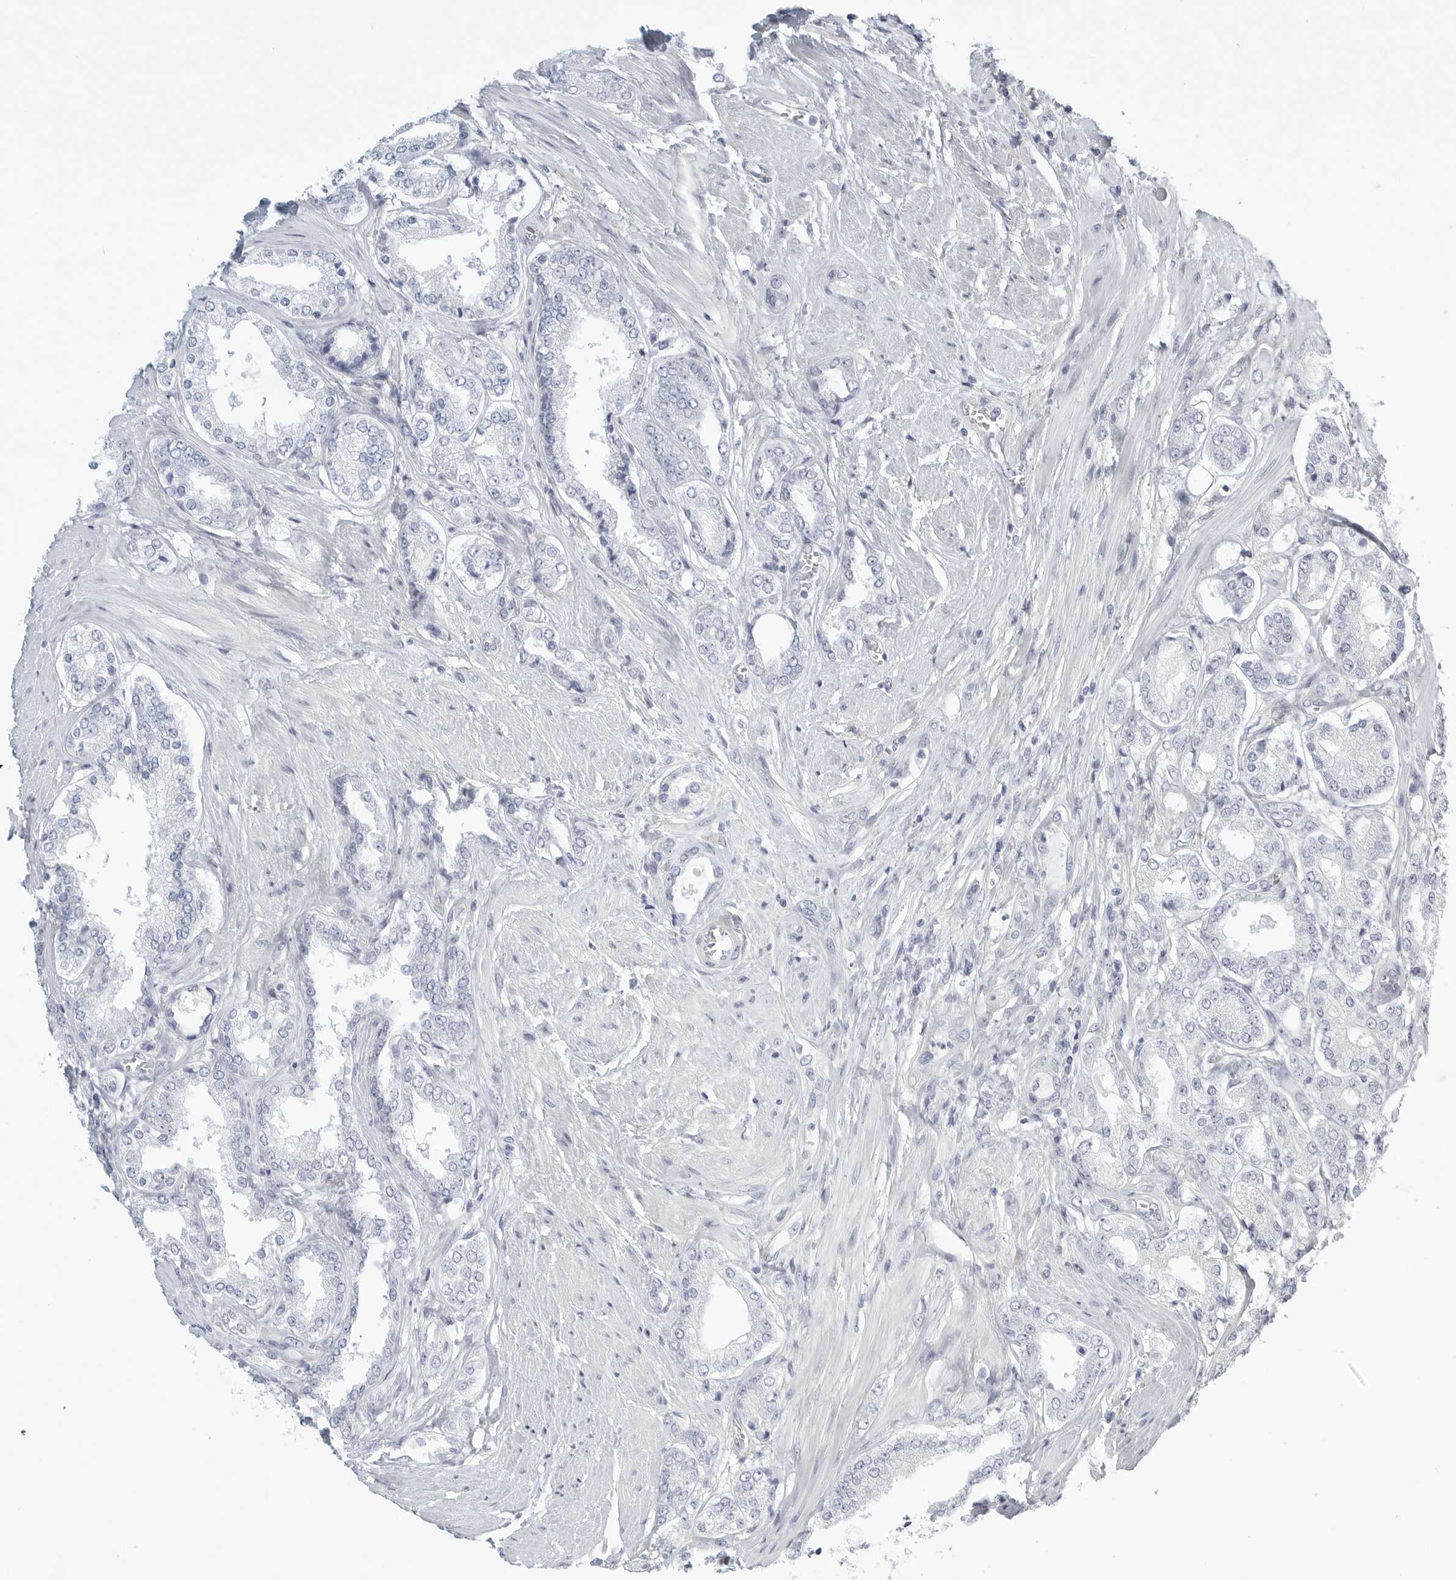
{"staining": {"intensity": "negative", "quantity": "none", "location": "none"}, "tissue": "prostate cancer", "cell_type": "Tumor cells", "image_type": "cancer", "snomed": [{"axis": "morphology", "description": "Adenocarcinoma, Low grade"}, {"axis": "topography", "description": "Prostate"}], "caption": "Immunohistochemical staining of prostate low-grade adenocarcinoma exhibits no significant expression in tumor cells. (Stains: DAB immunohistochemistry with hematoxylin counter stain, Microscopy: brightfield microscopy at high magnification).", "gene": "TNR", "patient": {"sex": "male", "age": 62}}